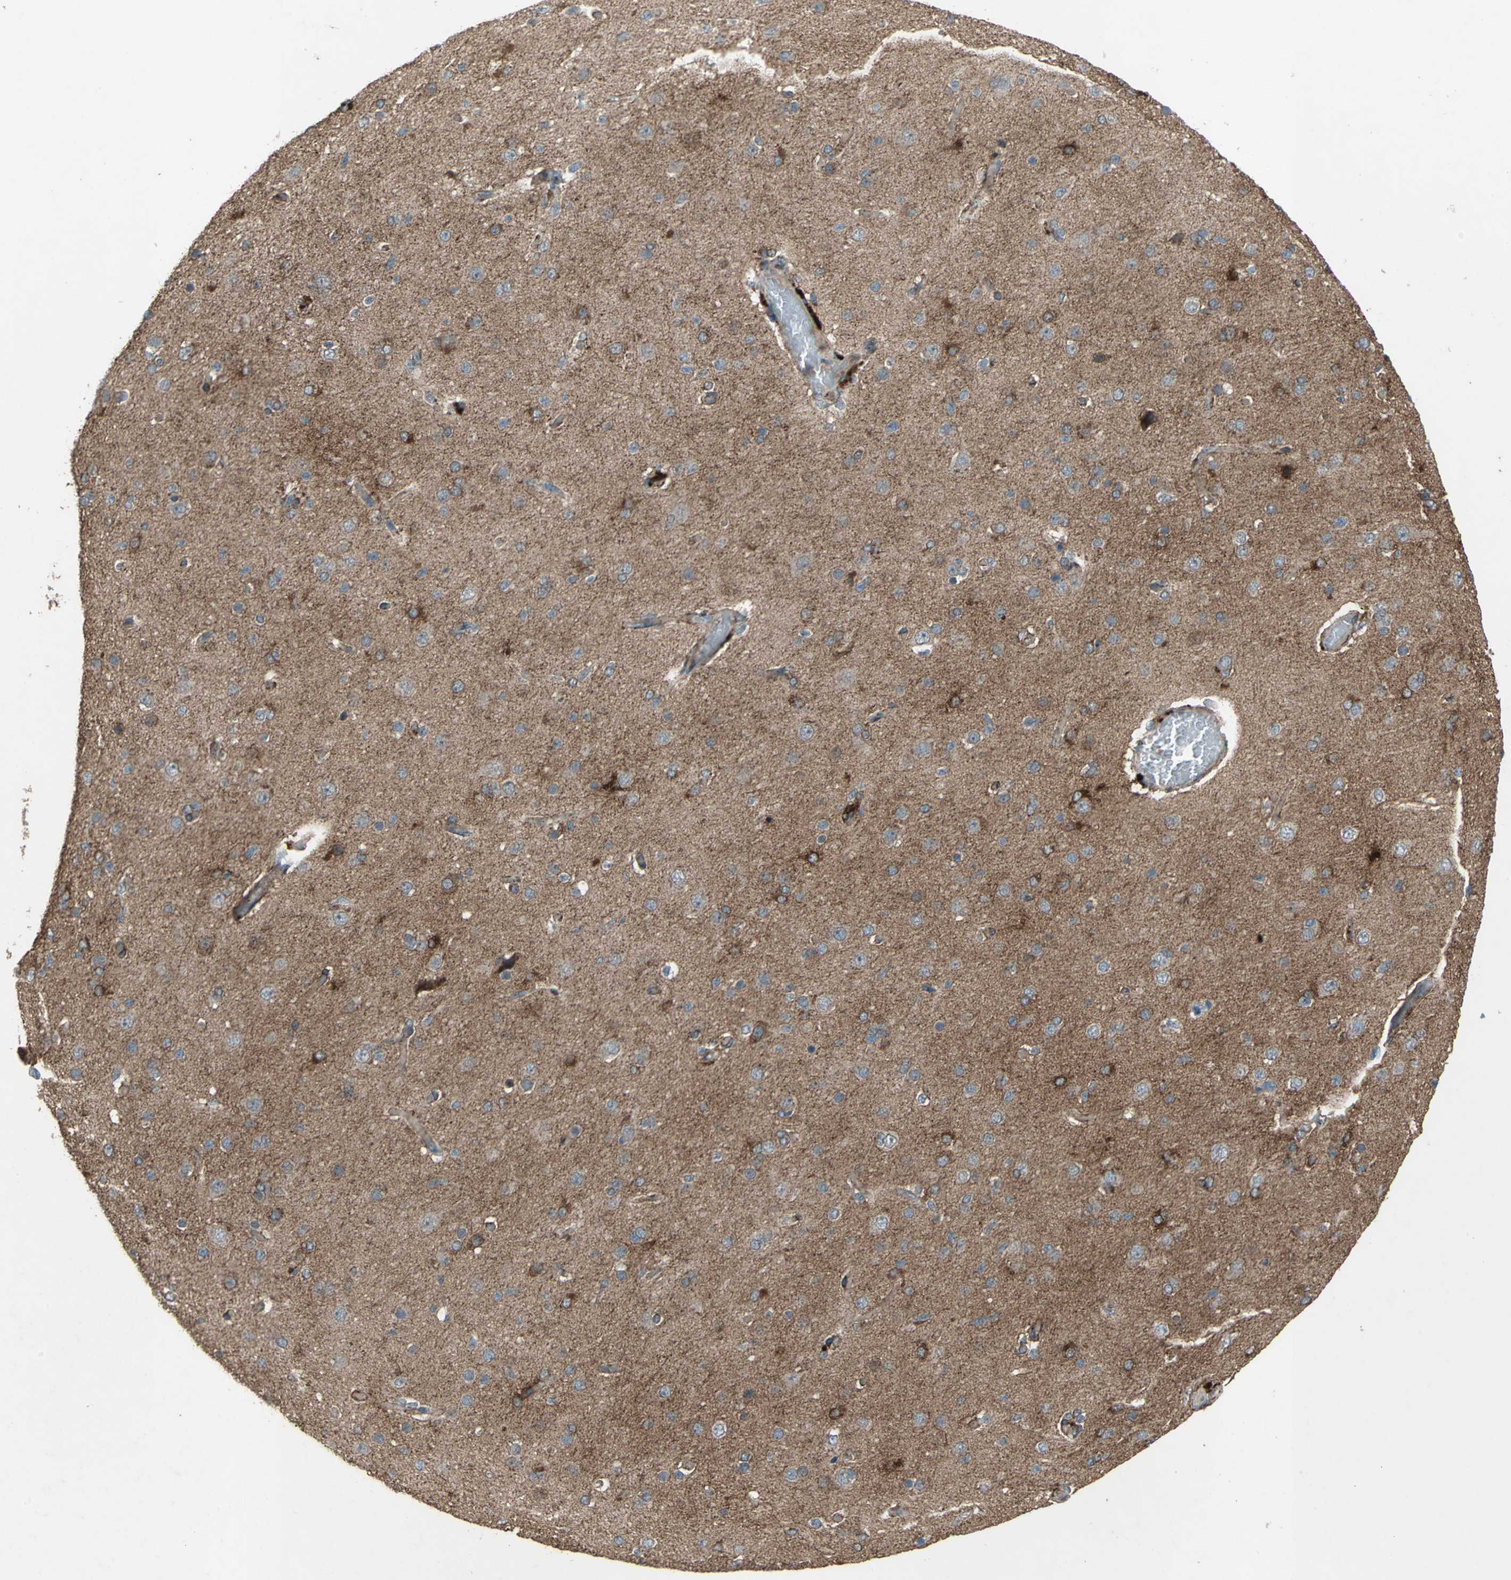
{"staining": {"intensity": "strong", "quantity": "<25%", "location": "cytoplasmic/membranous"}, "tissue": "glioma", "cell_type": "Tumor cells", "image_type": "cancer", "snomed": [{"axis": "morphology", "description": "Glioma, malignant, High grade"}, {"axis": "topography", "description": "Brain"}], "caption": "This micrograph shows IHC staining of malignant glioma (high-grade), with medium strong cytoplasmic/membranous staining in about <25% of tumor cells.", "gene": "SEPTIN4", "patient": {"sex": "male", "age": 33}}